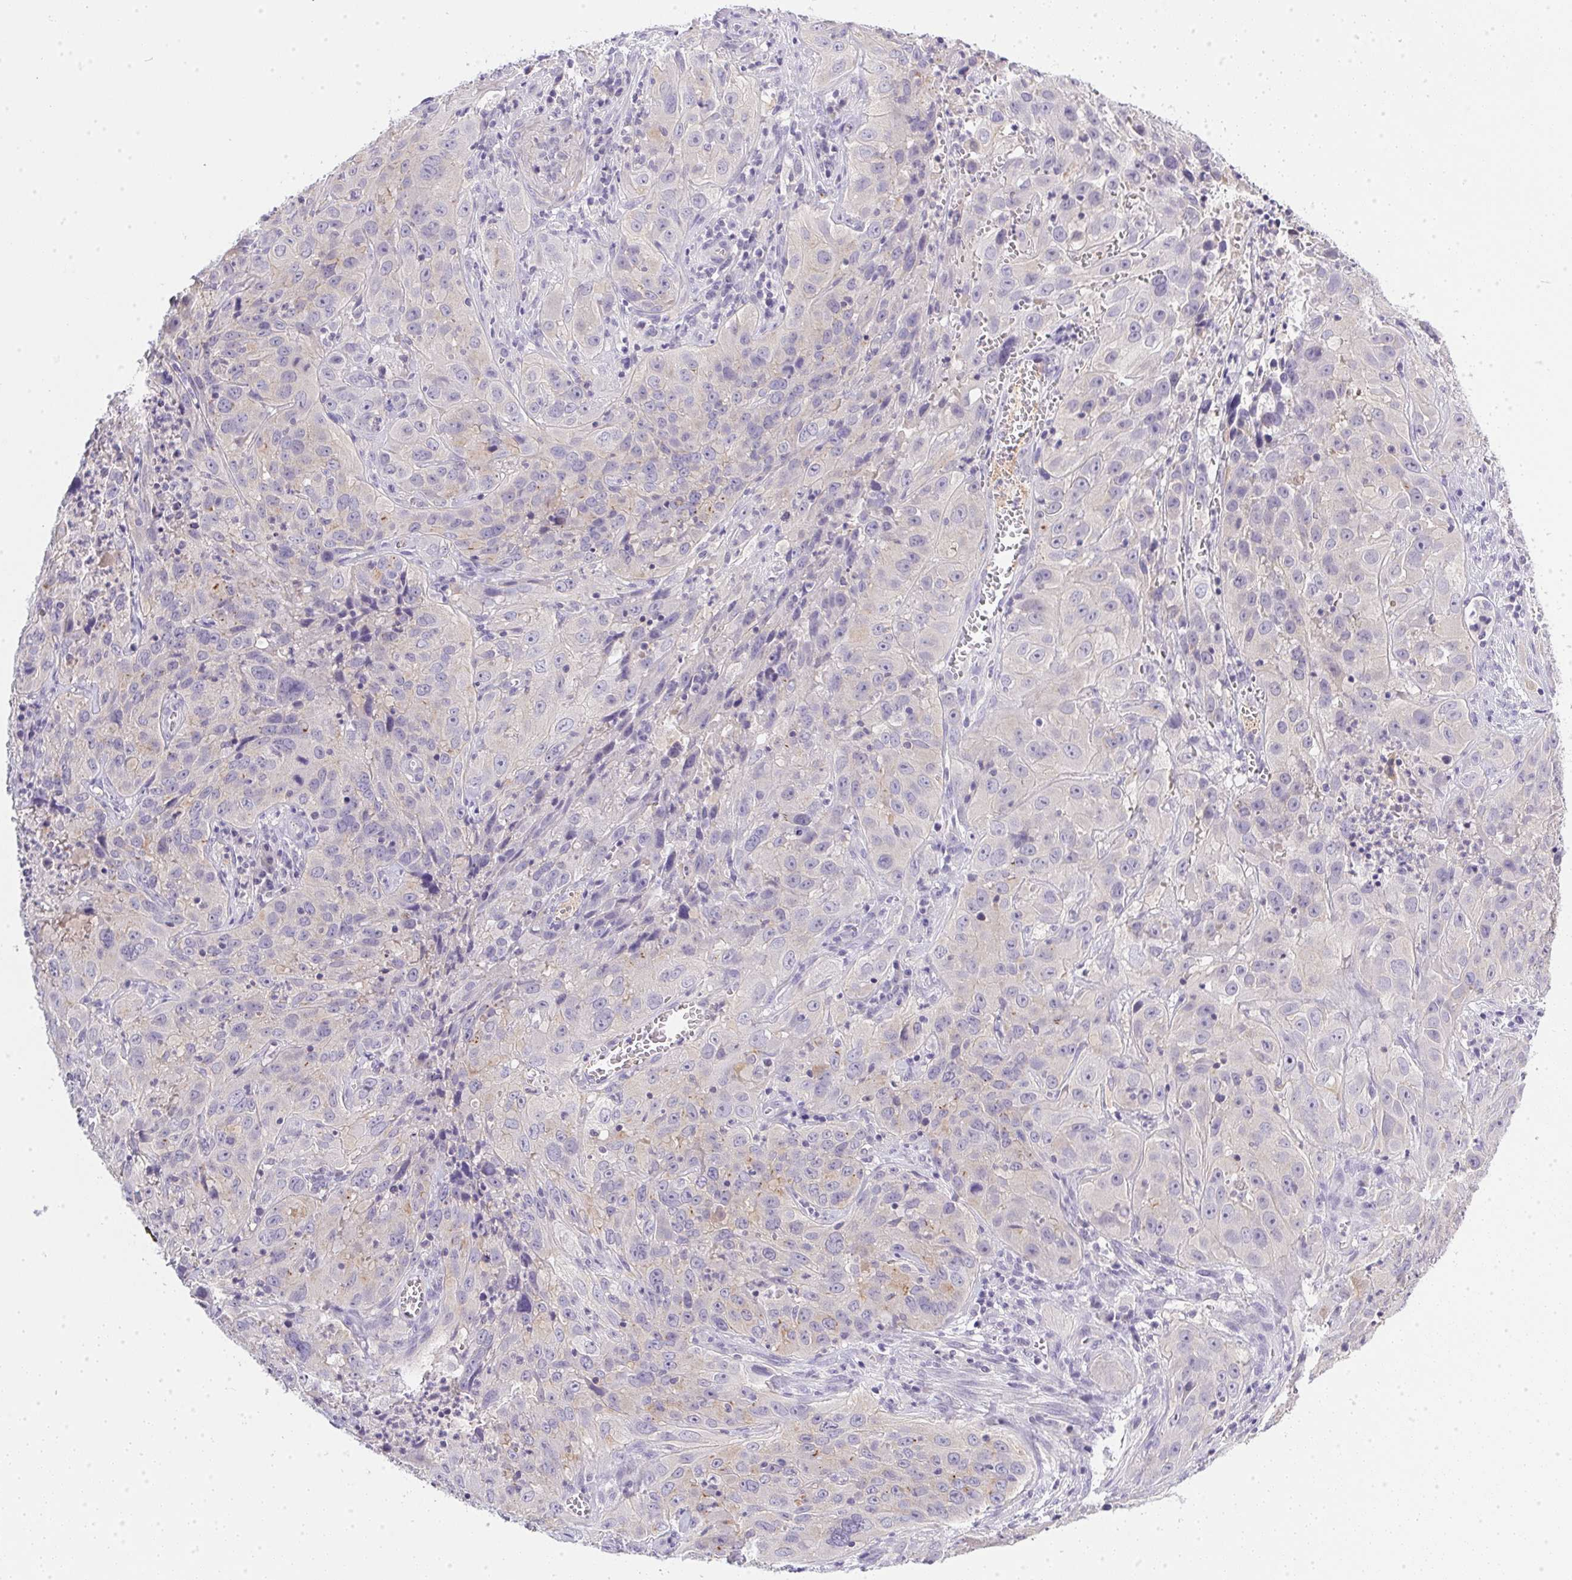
{"staining": {"intensity": "negative", "quantity": "none", "location": "none"}, "tissue": "cervical cancer", "cell_type": "Tumor cells", "image_type": "cancer", "snomed": [{"axis": "morphology", "description": "Squamous cell carcinoma, NOS"}, {"axis": "topography", "description": "Cervix"}], "caption": "IHC image of neoplastic tissue: cervical cancer stained with DAB (3,3'-diaminobenzidine) exhibits no significant protein expression in tumor cells. The staining is performed using DAB brown chromogen with nuclei counter-stained in using hematoxylin.", "gene": "SLC17A7", "patient": {"sex": "female", "age": 32}}